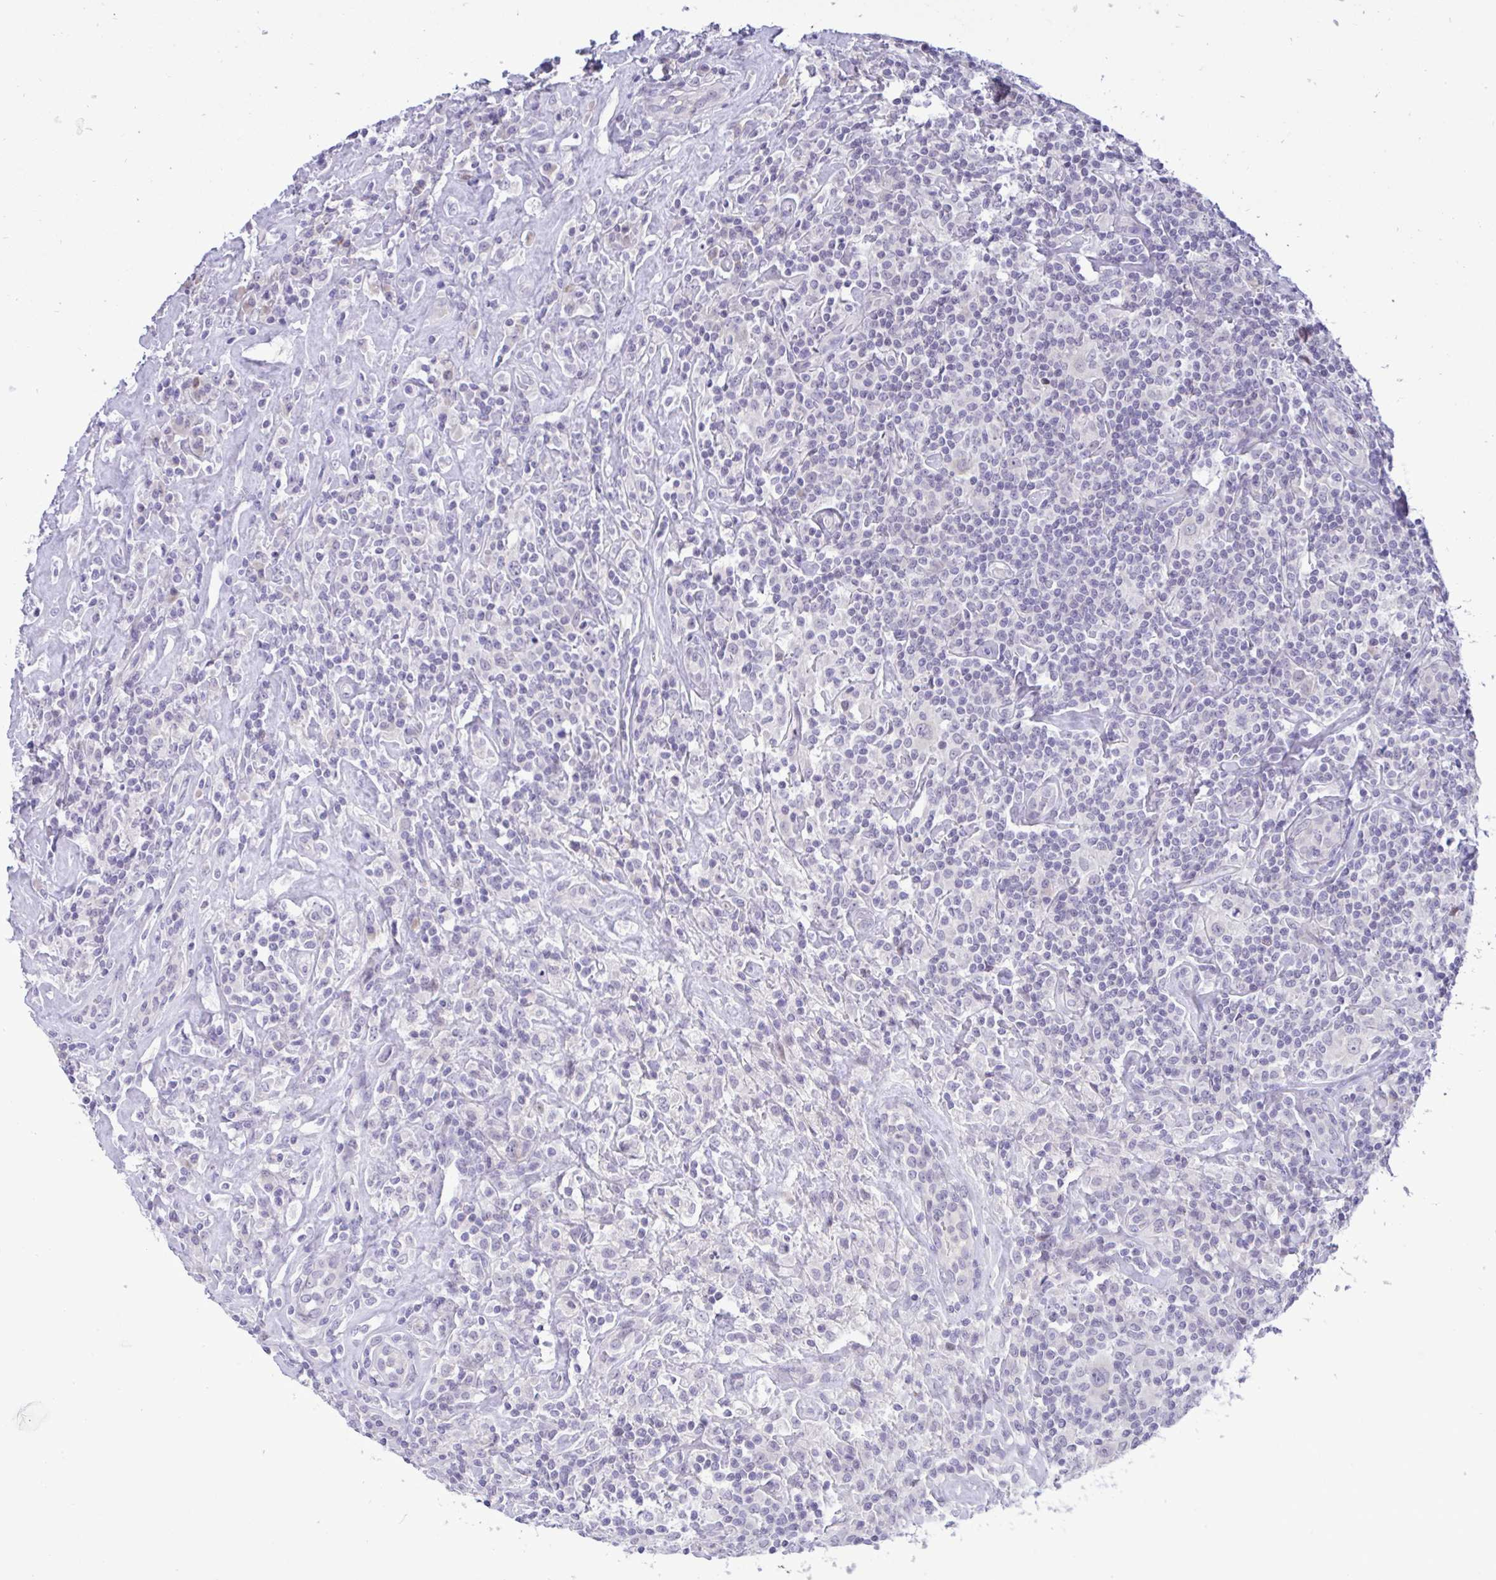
{"staining": {"intensity": "negative", "quantity": "none", "location": "none"}, "tissue": "lymphoma", "cell_type": "Tumor cells", "image_type": "cancer", "snomed": [{"axis": "morphology", "description": "Hodgkin's disease, NOS"}, {"axis": "morphology", "description": "Hodgkin's lymphoma, nodular sclerosis"}, {"axis": "topography", "description": "Lymph node"}], "caption": "Immunohistochemistry (IHC) of human Hodgkin's lymphoma, nodular sclerosis reveals no positivity in tumor cells.", "gene": "EPOP", "patient": {"sex": "female", "age": 10}}